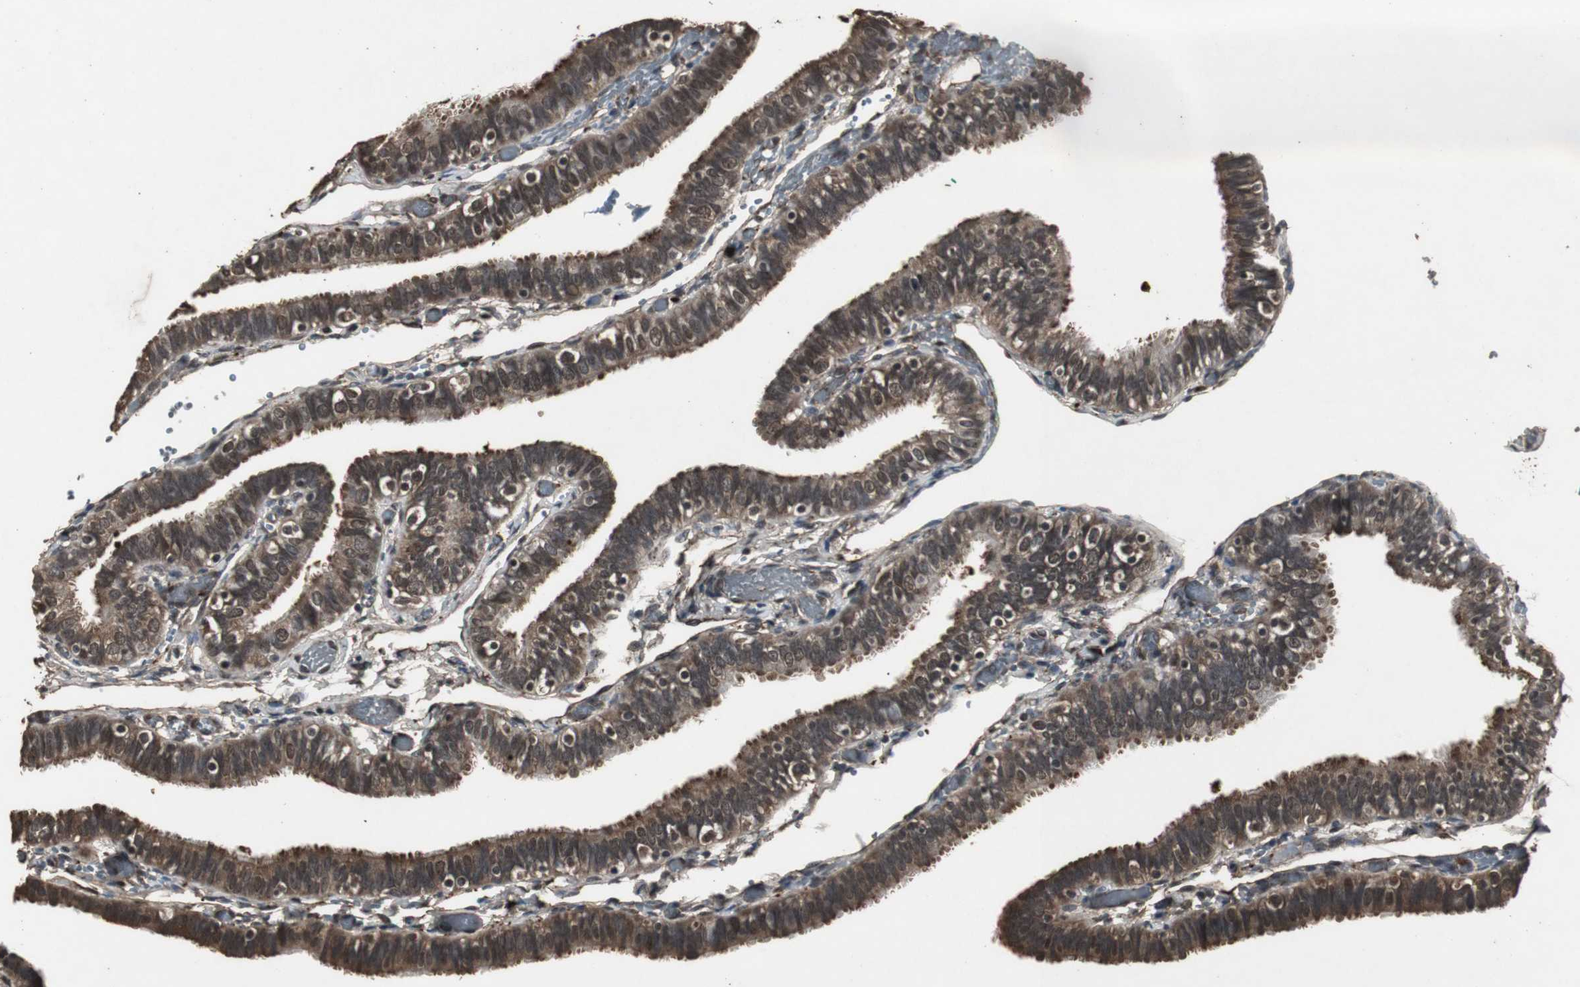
{"staining": {"intensity": "moderate", "quantity": ">75%", "location": "cytoplasmic/membranous,nuclear"}, "tissue": "fallopian tube", "cell_type": "Glandular cells", "image_type": "normal", "snomed": [{"axis": "morphology", "description": "Normal tissue, NOS"}, {"axis": "topography", "description": "Fallopian tube"}], "caption": "The micrograph exhibits staining of benign fallopian tube, revealing moderate cytoplasmic/membranous,nuclear protein positivity (brown color) within glandular cells.", "gene": "EMX1", "patient": {"sex": "female", "age": 46}}